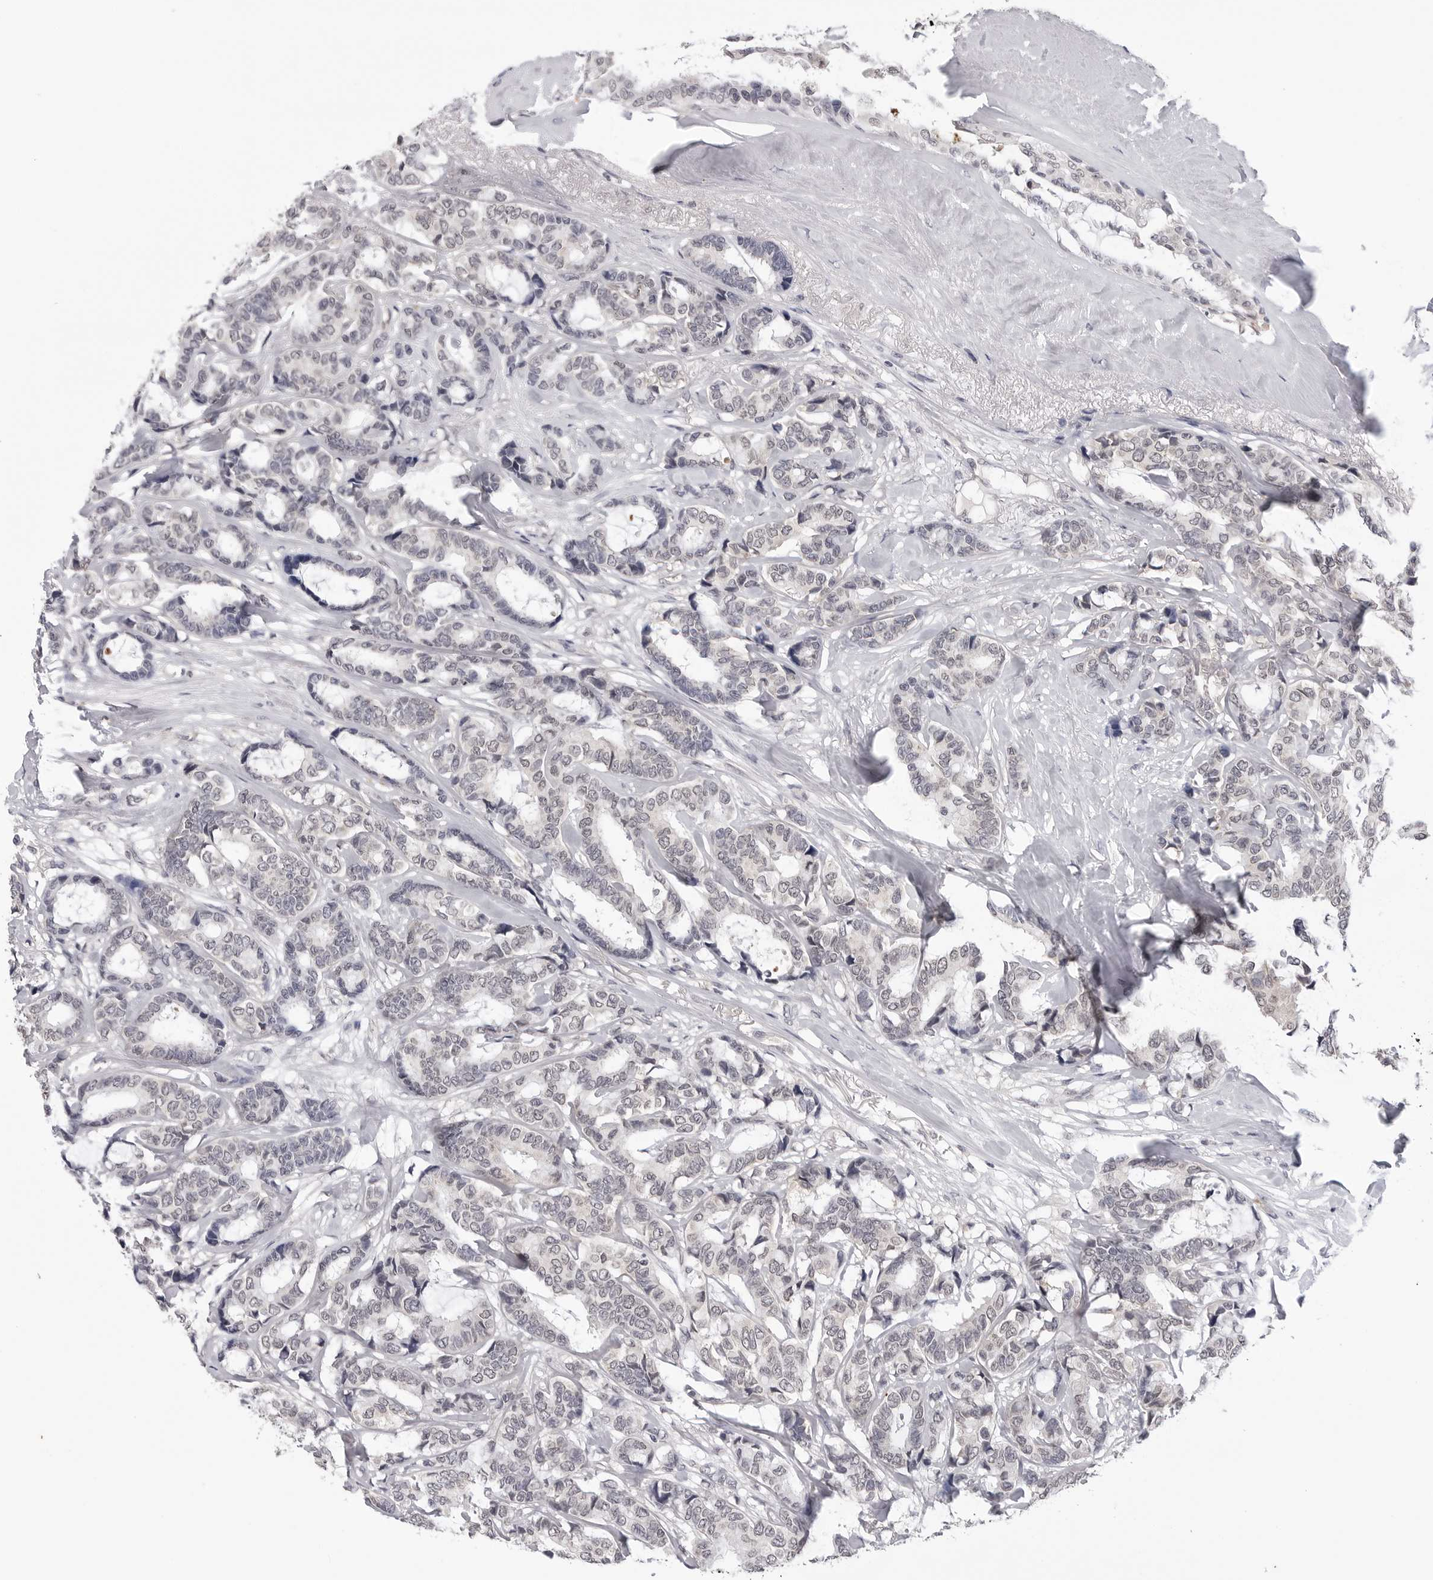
{"staining": {"intensity": "negative", "quantity": "none", "location": "none"}, "tissue": "breast cancer", "cell_type": "Tumor cells", "image_type": "cancer", "snomed": [{"axis": "morphology", "description": "Duct carcinoma"}, {"axis": "topography", "description": "Breast"}], "caption": "DAB immunohistochemical staining of infiltrating ductal carcinoma (breast) displays no significant staining in tumor cells. Brightfield microscopy of IHC stained with DAB (3,3'-diaminobenzidine) (brown) and hematoxylin (blue), captured at high magnification.", "gene": "CDK20", "patient": {"sex": "female", "age": 87}}